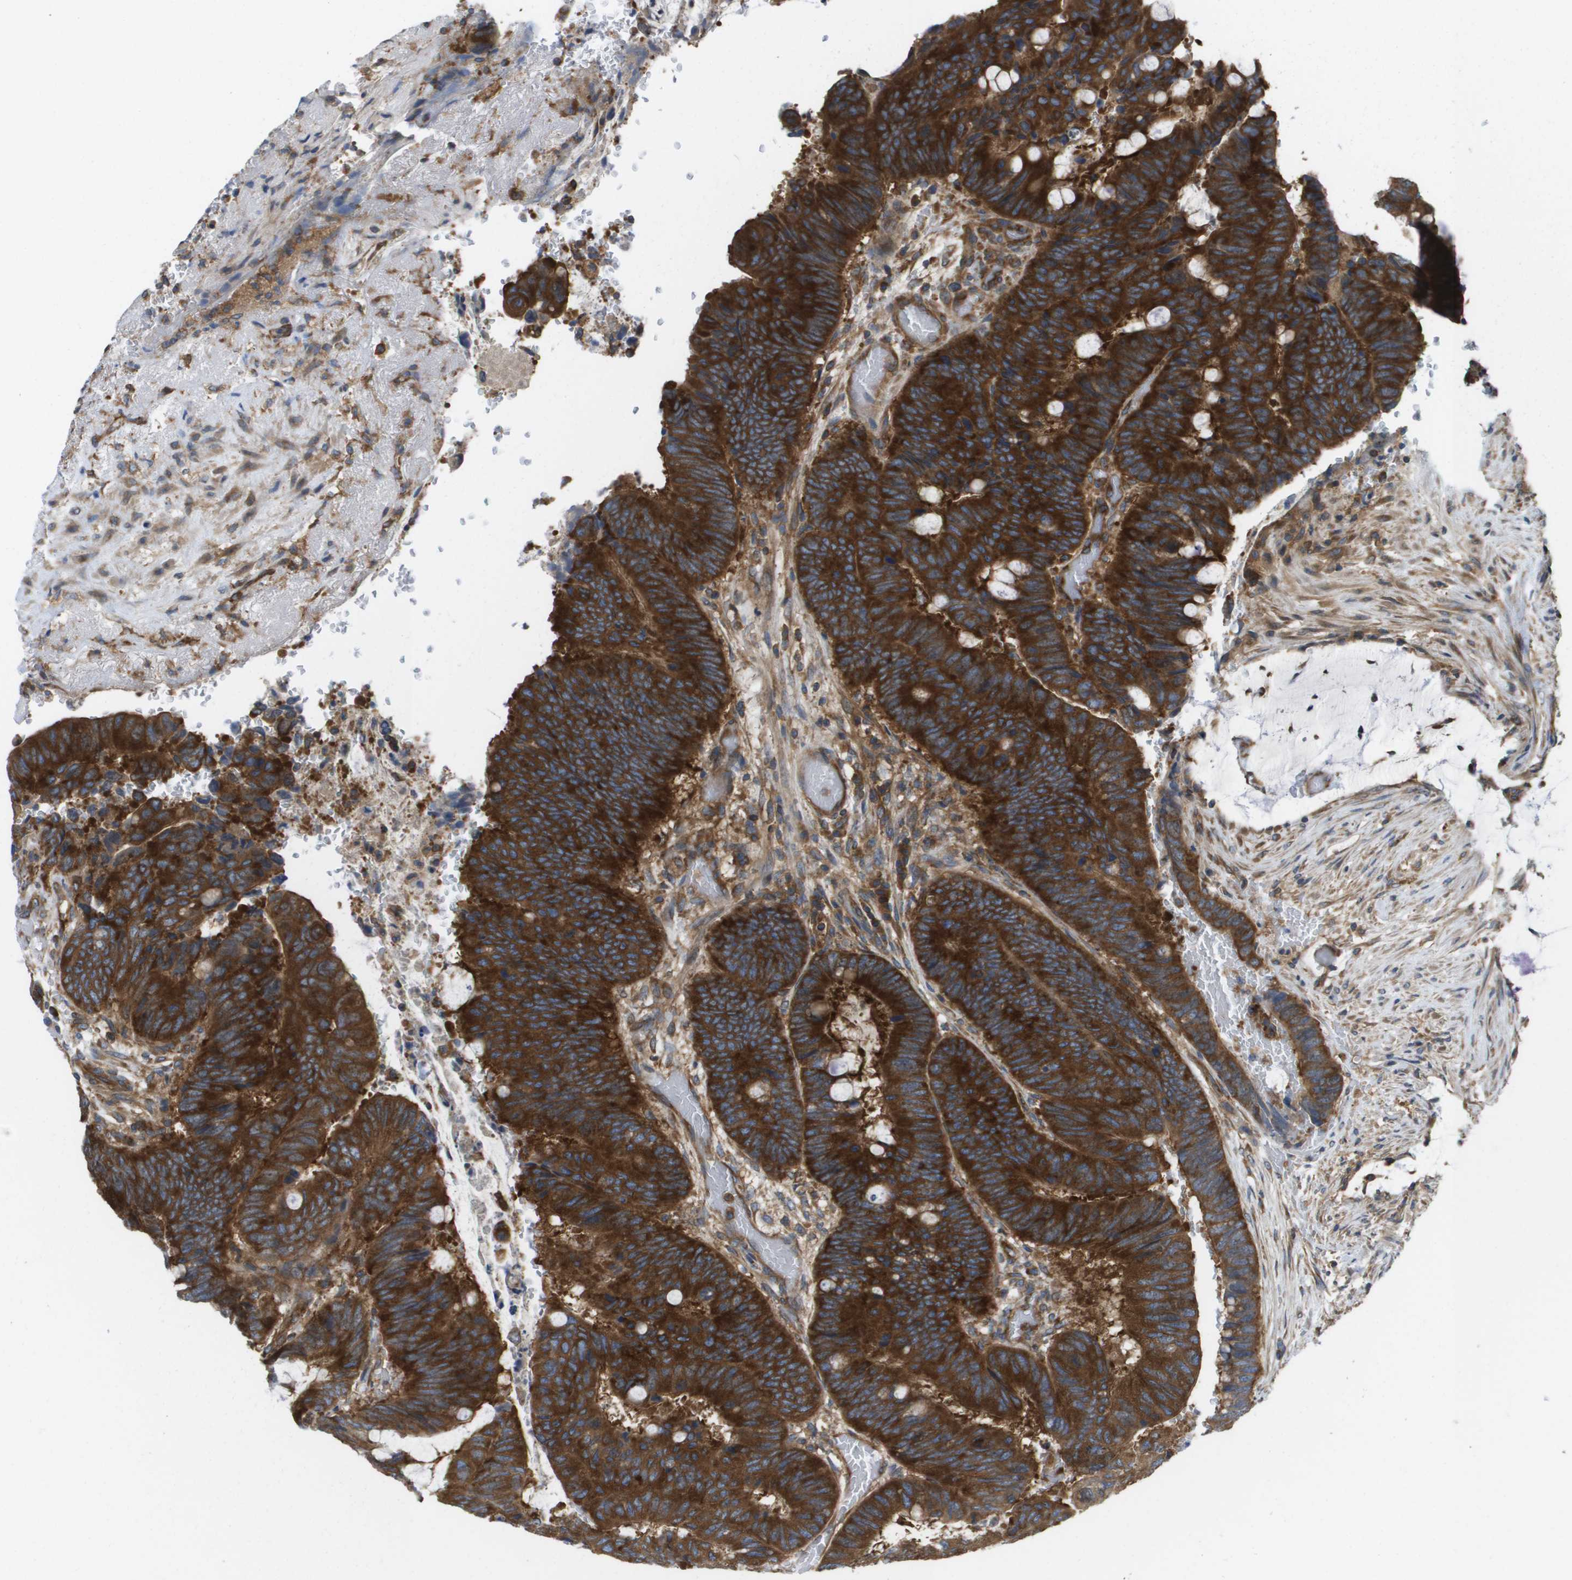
{"staining": {"intensity": "strong", "quantity": ">75%", "location": "cytoplasmic/membranous"}, "tissue": "colorectal cancer", "cell_type": "Tumor cells", "image_type": "cancer", "snomed": [{"axis": "morphology", "description": "Normal tissue, NOS"}, {"axis": "morphology", "description": "Adenocarcinoma, NOS"}, {"axis": "topography", "description": "Rectum"}], "caption": "This photomicrograph demonstrates immunohistochemistry staining of colorectal adenocarcinoma, with high strong cytoplasmic/membranous positivity in approximately >75% of tumor cells.", "gene": "EIF4G2", "patient": {"sex": "male", "age": 92}}